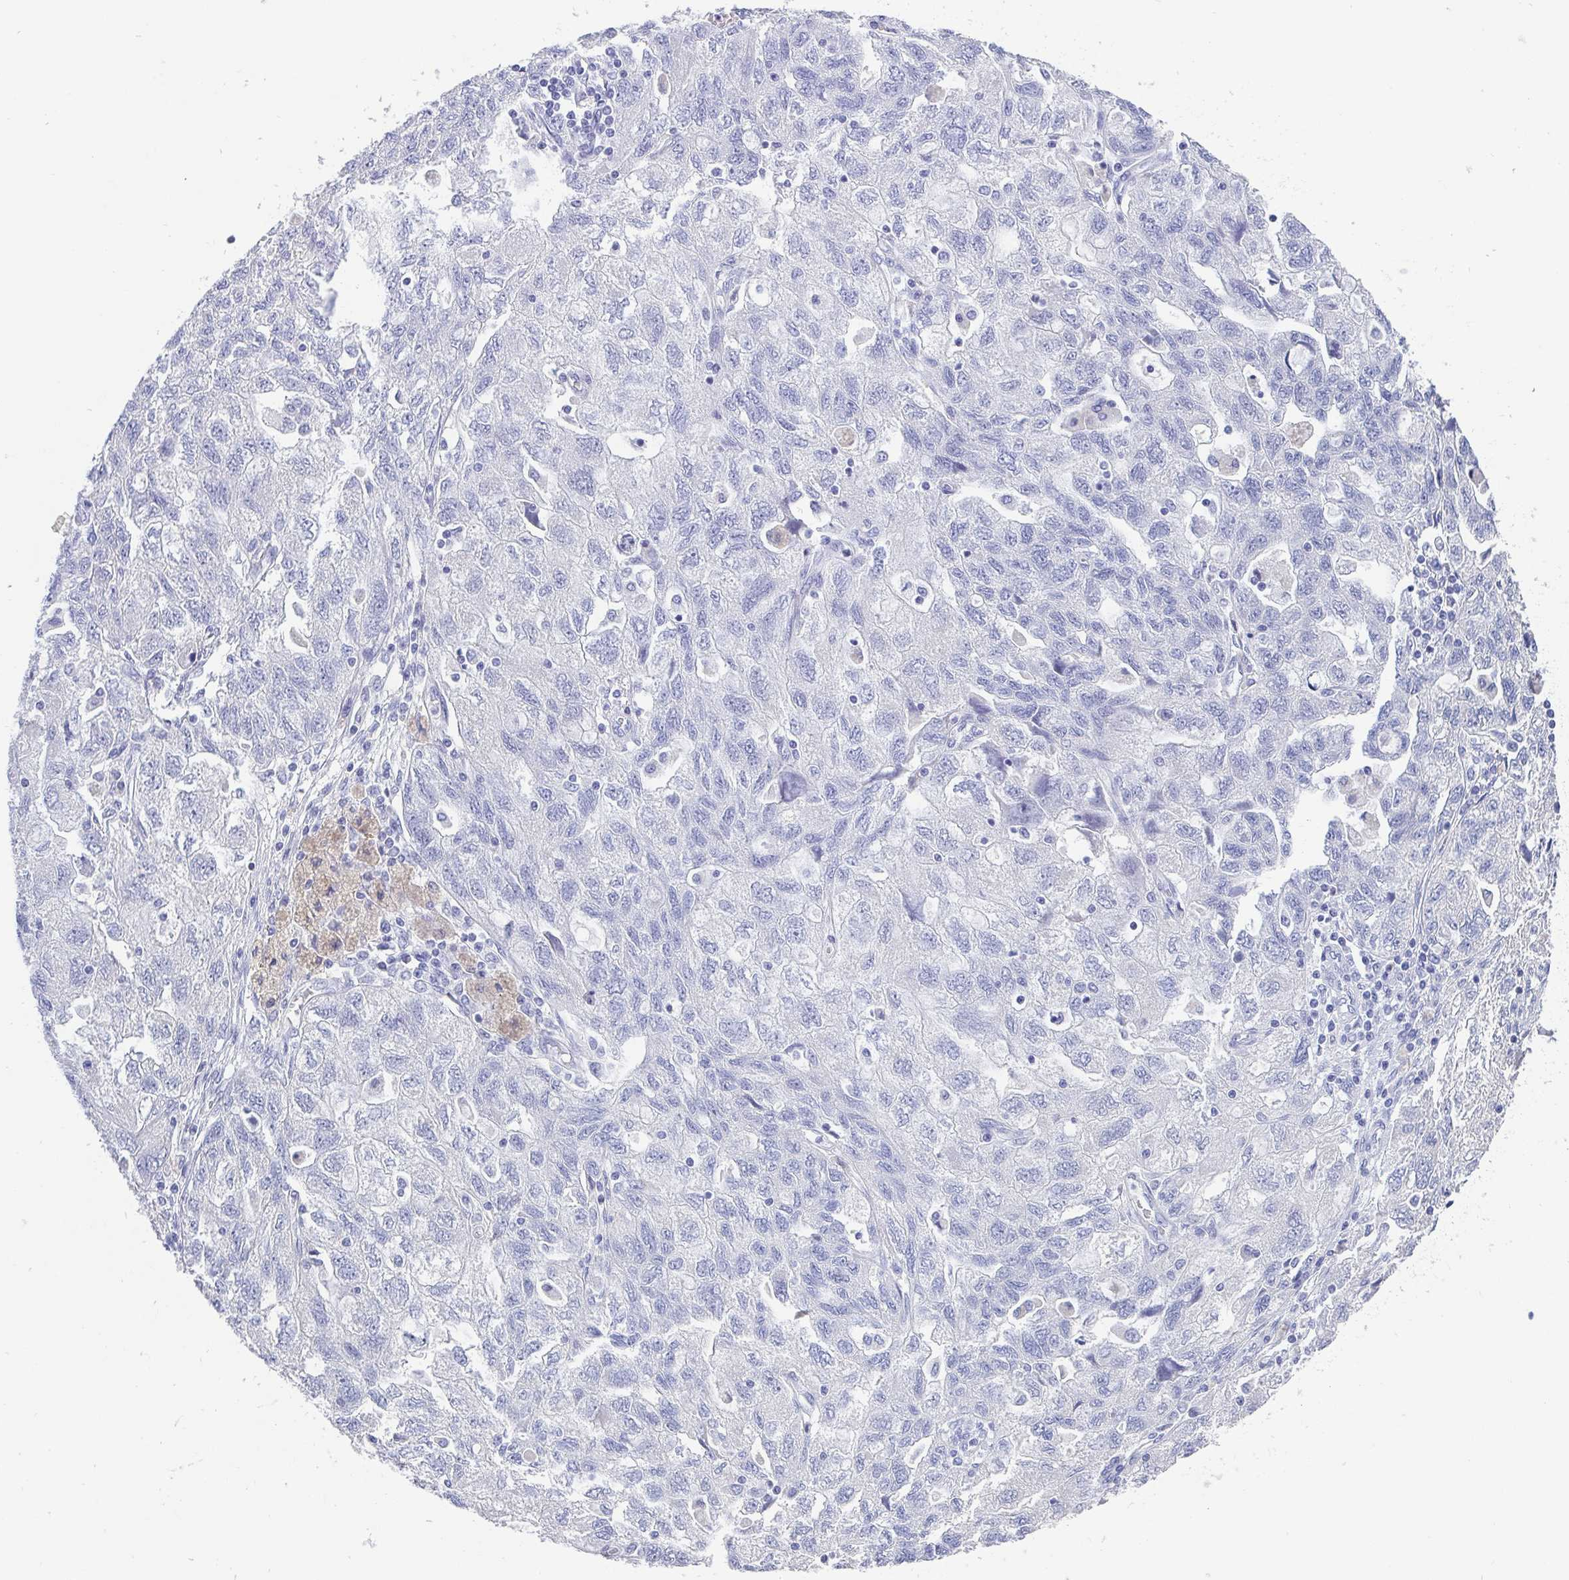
{"staining": {"intensity": "negative", "quantity": "none", "location": "none"}, "tissue": "ovarian cancer", "cell_type": "Tumor cells", "image_type": "cancer", "snomed": [{"axis": "morphology", "description": "Carcinoma, NOS"}, {"axis": "morphology", "description": "Cystadenocarcinoma, serous, NOS"}, {"axis": "topography", "description": "Ovary"}], "caption": "The histopathology image demonstrates no staining of tumor cells in ovarian cancer.", "gene": "SCGN", "patient": {"sex": "female", "age": 69}}